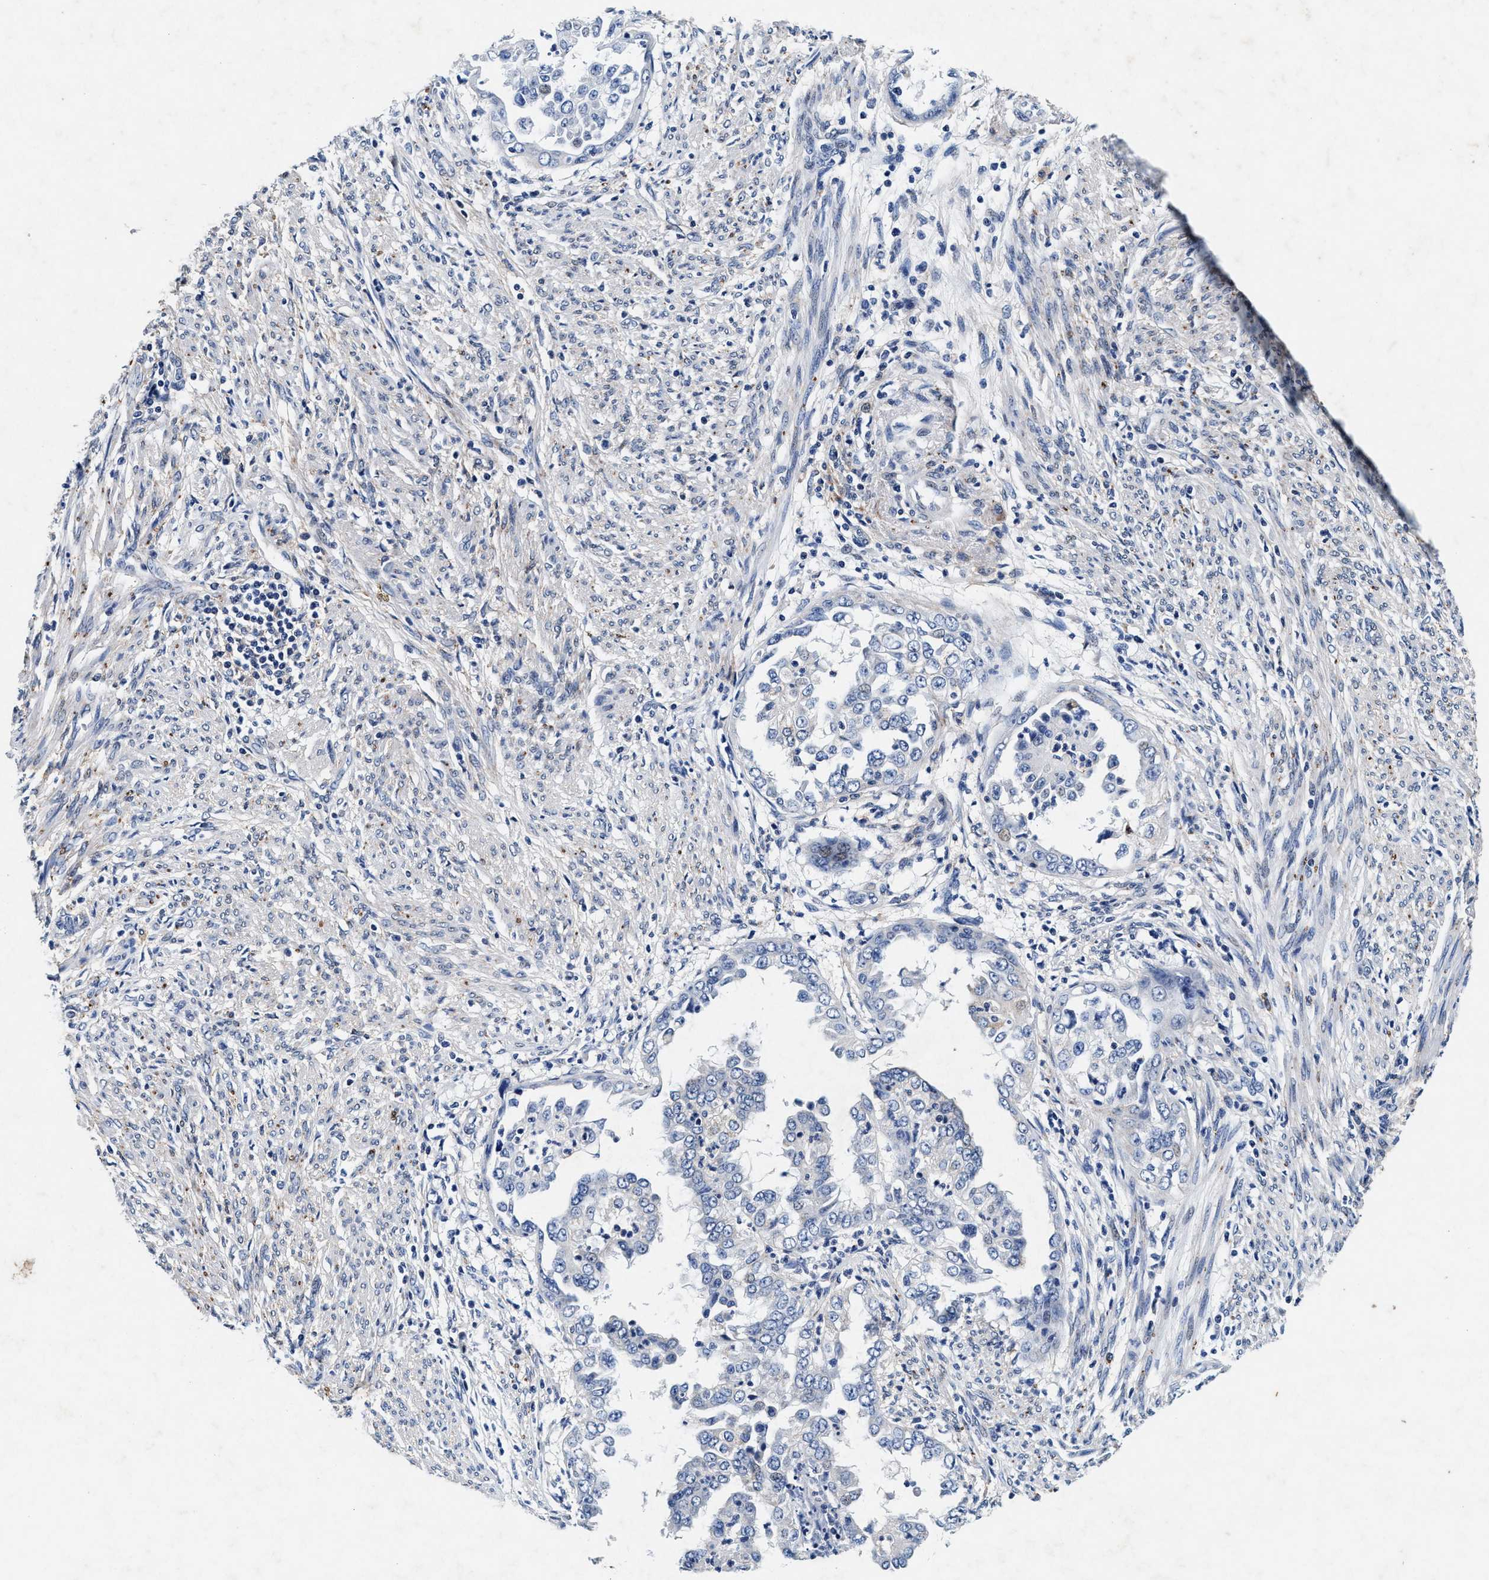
{"staining": {"intensity": "negative", "quantity": "none", "location": "none"}, "tissue": "endometrial cancer", "cell_type": "Tumor cells", "image_type": "cancer", "snomed": [{"axis": "morphology", "description": "Adenocarcinoma, NOS"}, {"axis": "topography", "description": "Endometrium"}], "caption": "Immunohistochemistry (IHC) image of human endometrial adenocarcinoma stained for a protein (brown), which displays no staining in tumor cells.", "gene": "SLC8A1", "patient": {"sex": "female", "age": 85}}